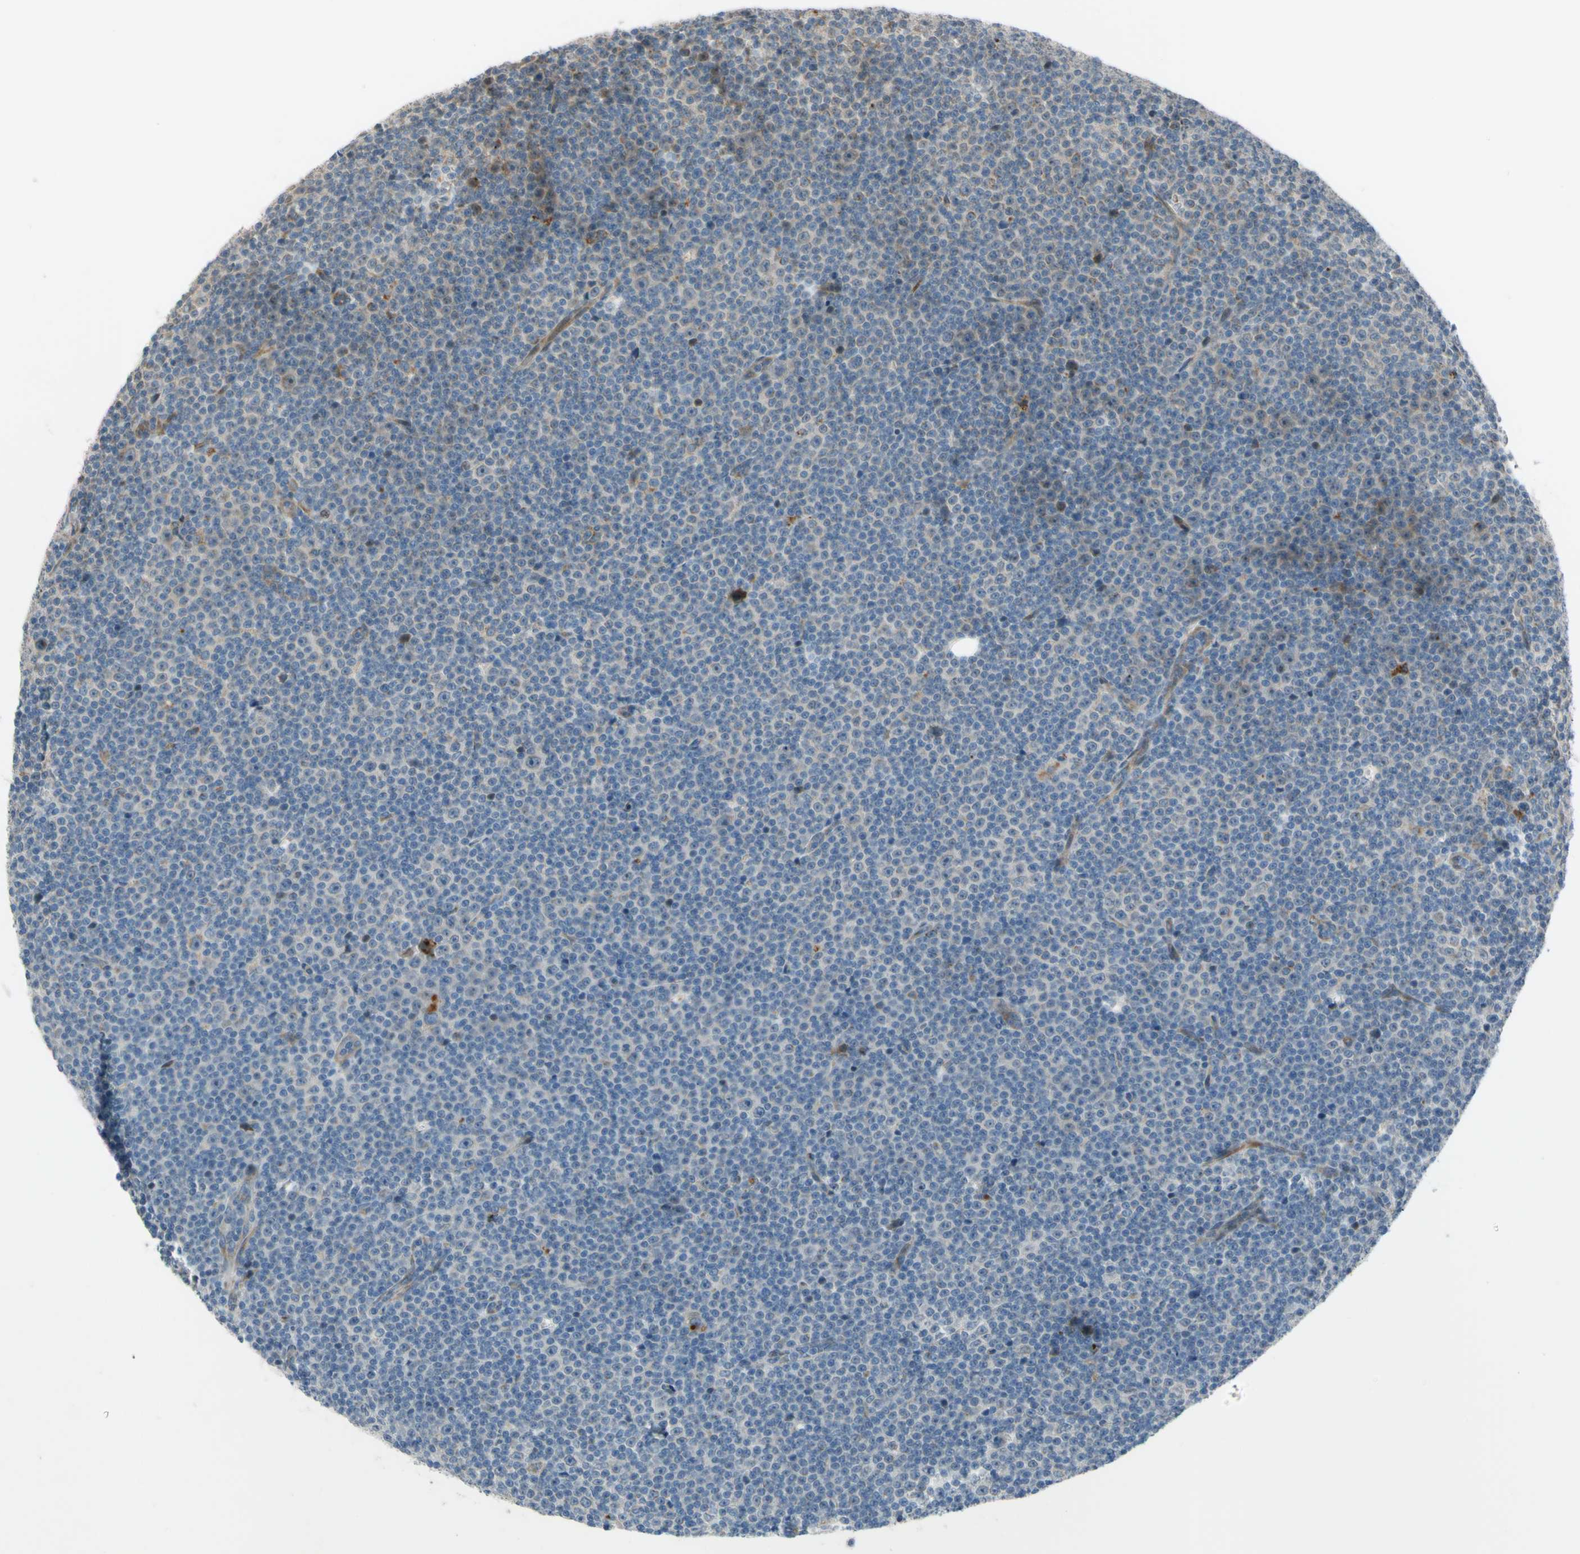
{"staining": {"intensity": "negative", "quantity": "none", "location": "none"}, "tissue": "lymphoma", "cell_type": "Tumor cells", "image_type": "cancer", "snomed": [{"axis": "morphology", "description": "Malignant lymphoma, non-Hodgkin's type, Low grade"}, {"axis": "topography", "description": "Lymph node"}], "caption": "This histopathology image is of lymphoma stained with immunohistochemistry to label a protein in brown with the nuclei are counter-stained blue. There is no expression in tumor cells. (Stains: DAB (3,3'-diaminobenzidine) immunohistochemistry with hematoxylin counter stain, Microscopy: brightfield microscopy at high magnification).", "gene": "NDFIP1", "patient": {"sex": "female", "age": 67}}